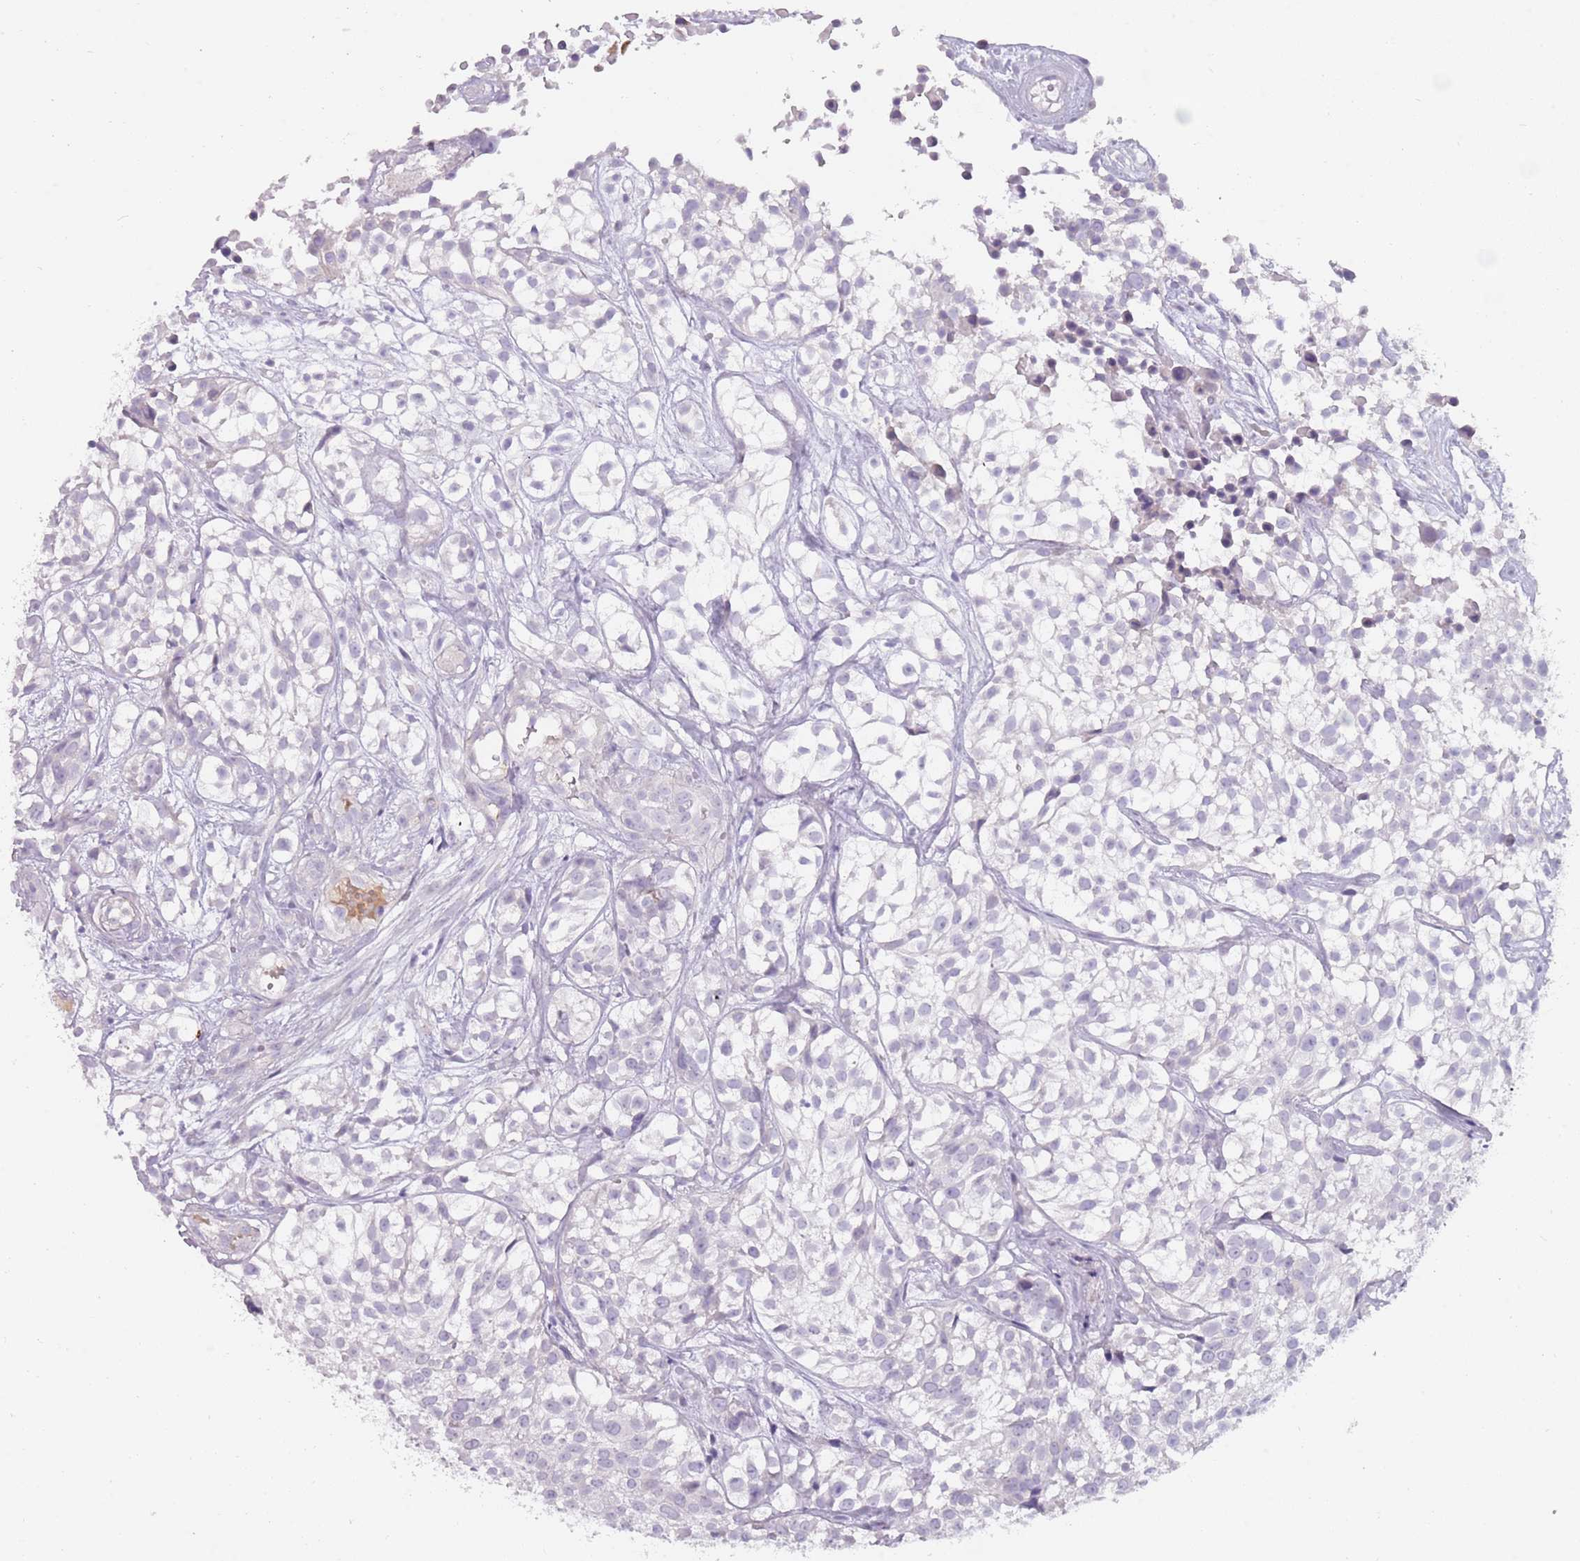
{"staining": {"intensity": "negative", "quantity": "none", "location": "none"}, "tissue": "urothelial cancer", "cell_type": "Tumor cells", "image_type": "cancer", "snomed": [{"axis": "morphology", "description": "Urothelial carcinoma, High grade"}, {"axis": "topography", "description": "Urinary bladder"}], "caption": "Urothelial cancer was stained to show a protein in brown. There is no significant positivity in tumor cells.", "gene": "DDX4", "patient": {"sex": "male", "age": 56}}